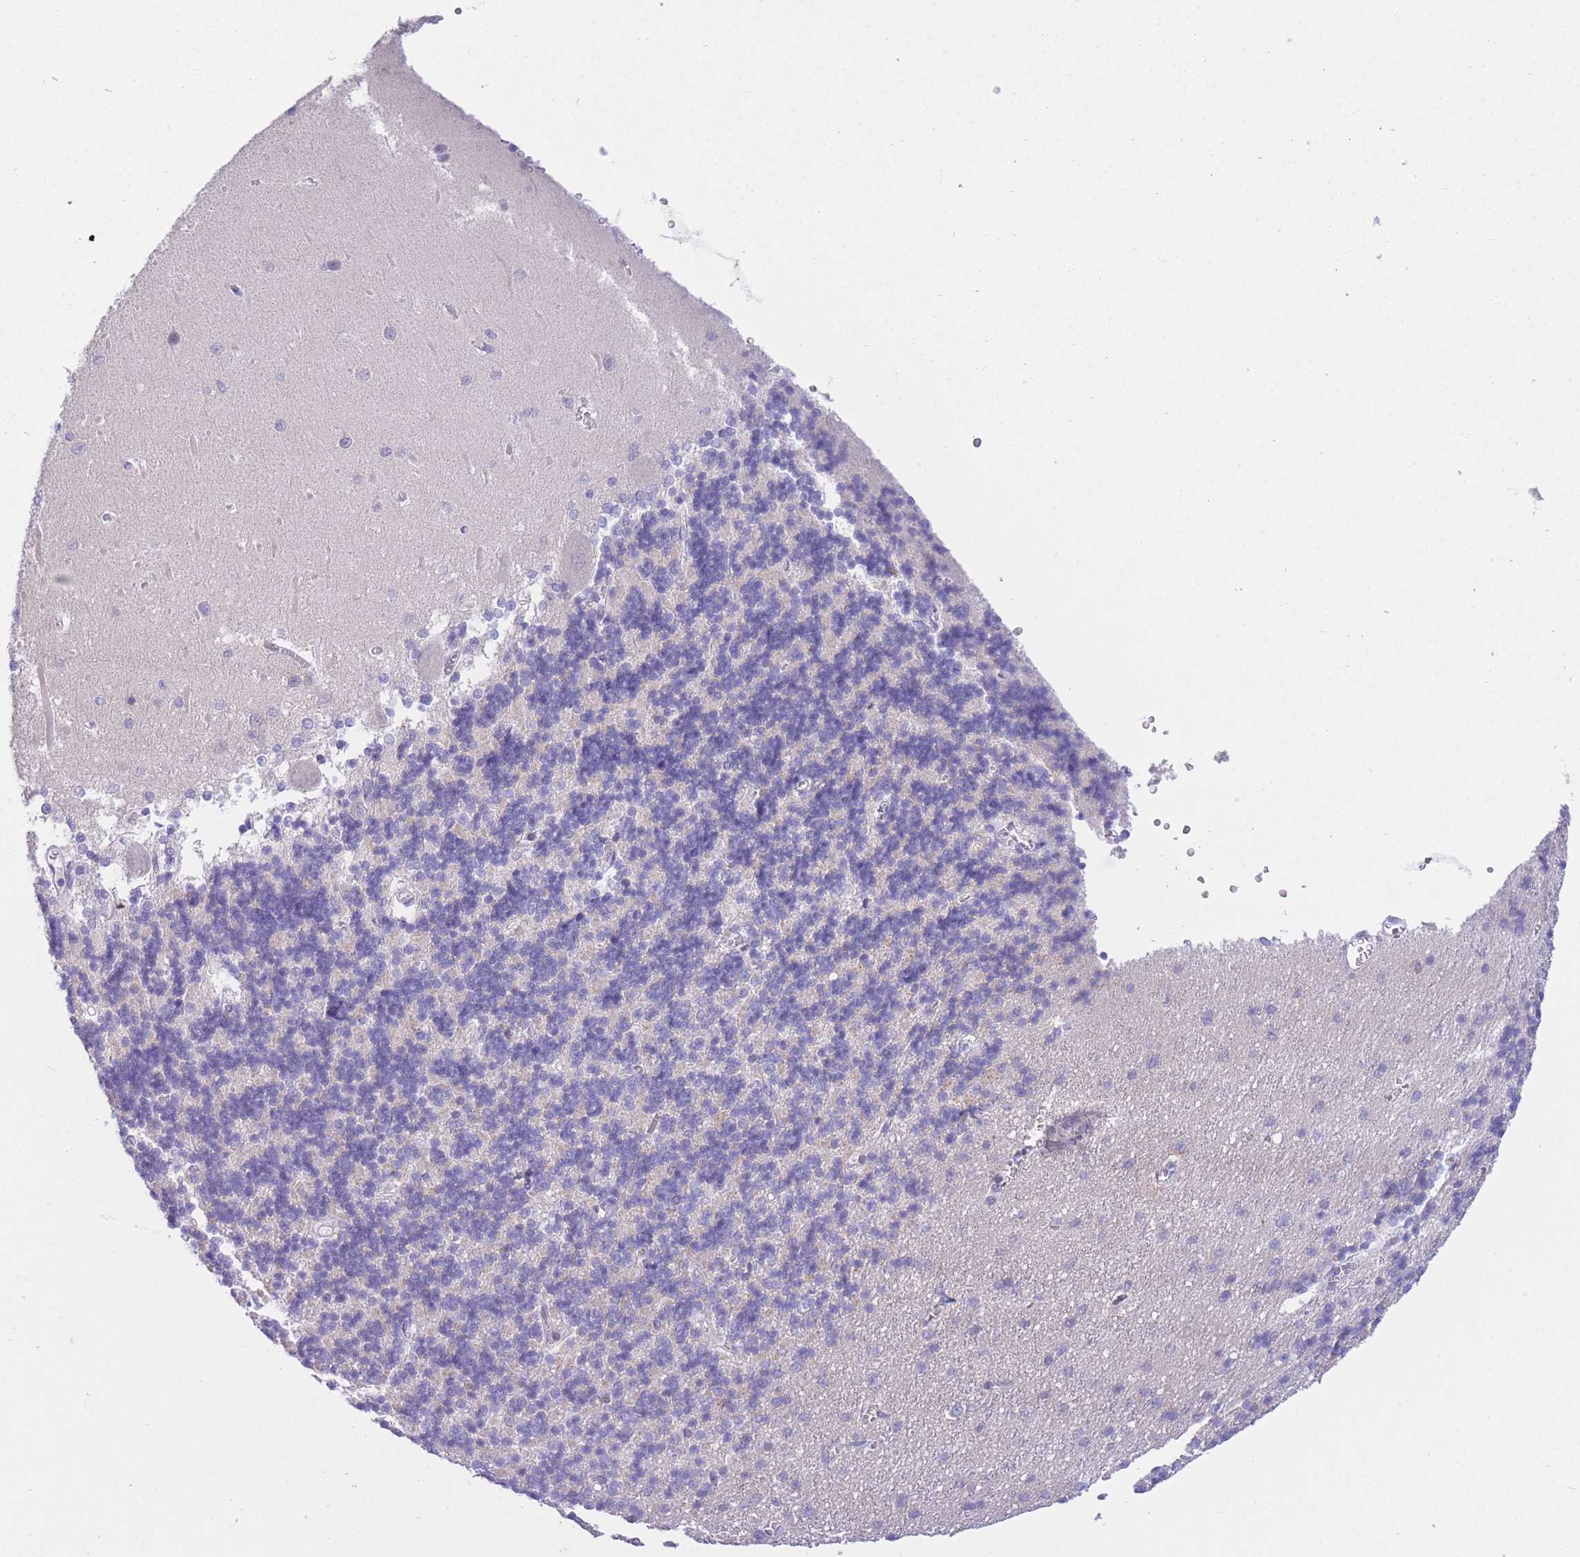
{"staining": {"intensity": "negative", "quantity": "none", "location": "none"}, "tissue": "cerebellum", "cell_type": "Cells in granular layer", "image_type": "normal", "snomed": [{"axis": "morphology", "description": "Normal tissue, NOS"}, {"axis": "topography", "description": "Cerebellum"}], "caption": "An image of human cerebellum is negative for staining in cells in granular layer. (DAB (3,3'-diaminobenzidine) immunohistochemistry, high magnification).", "gene": "RPL39L", "patient": {"sex": "male", "age": 37}}